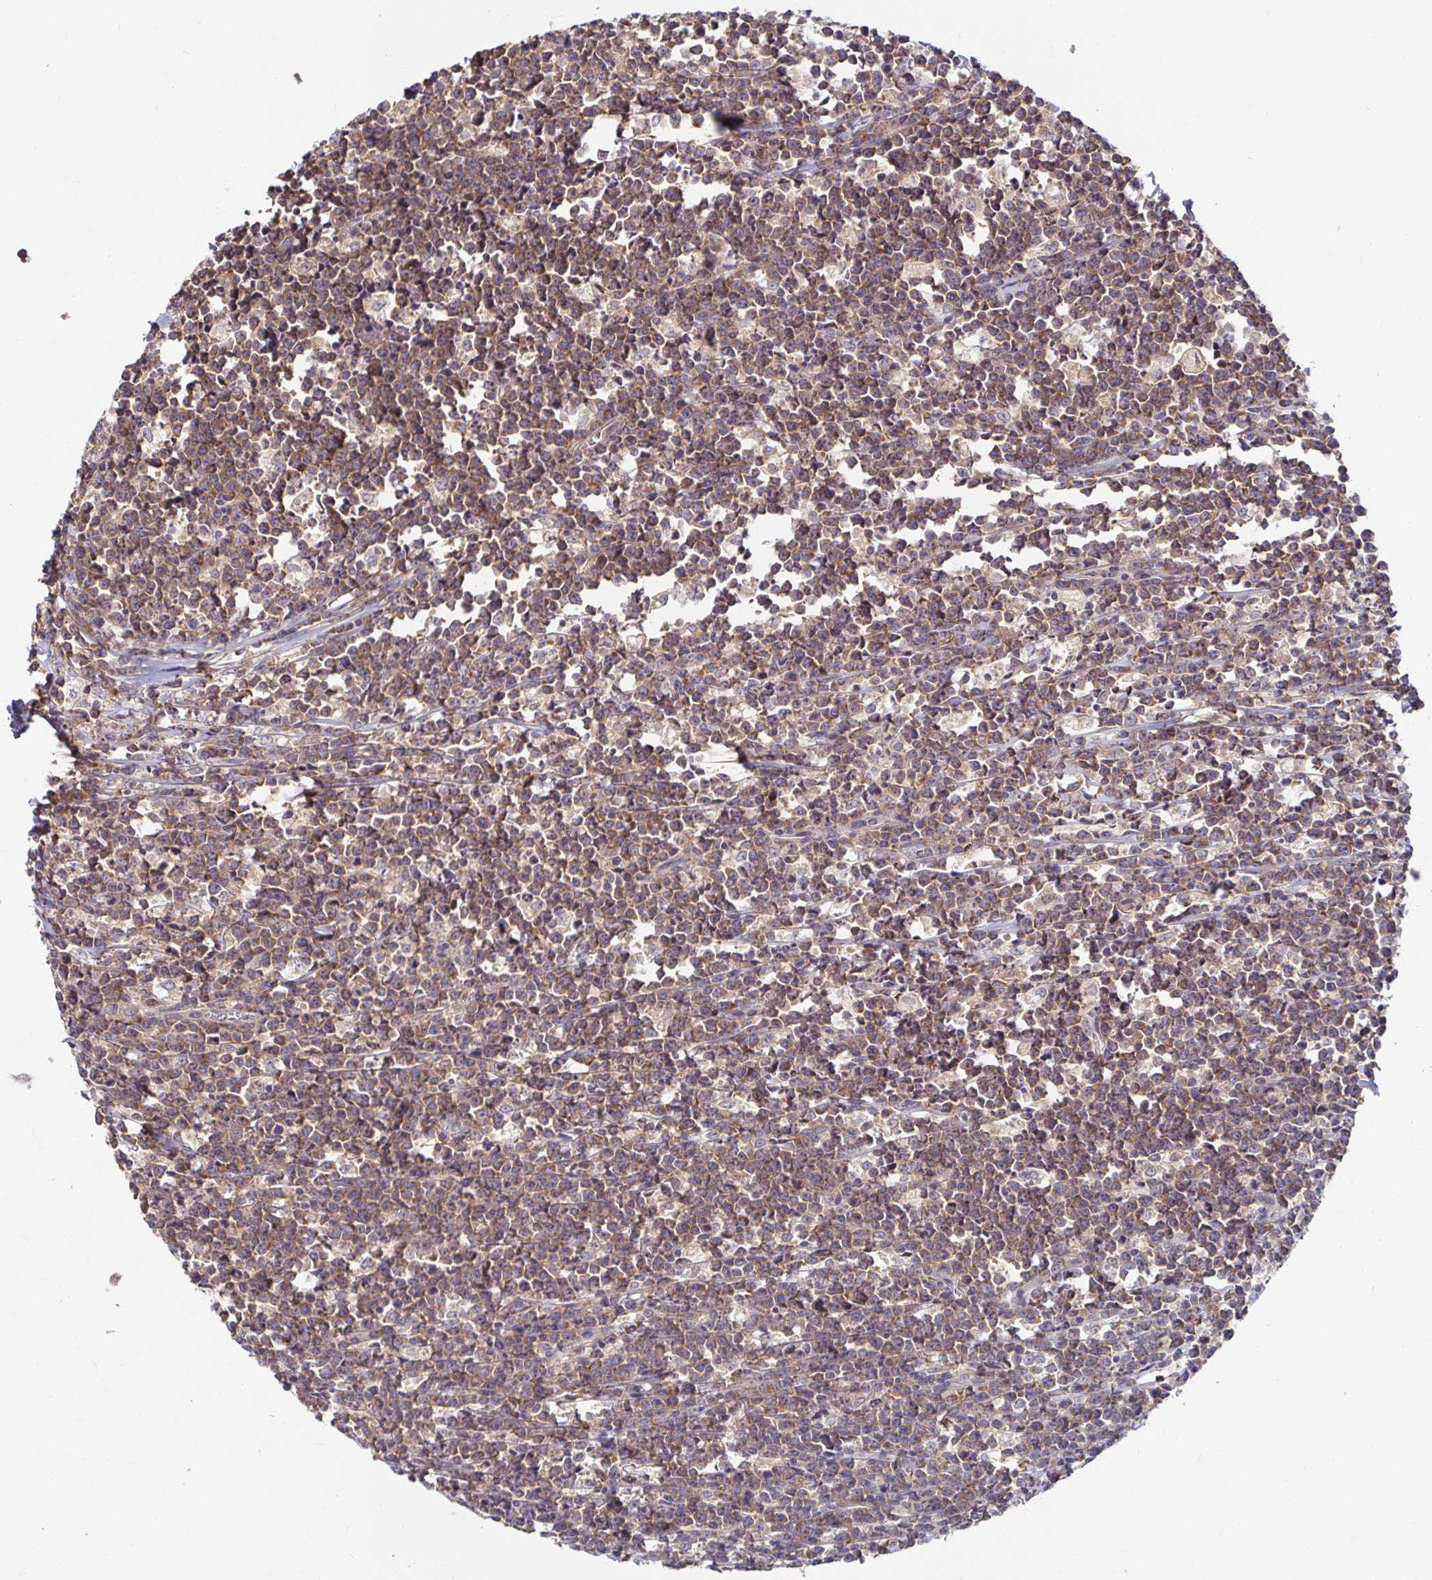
{"staining": {"intensity": "moderate", "quantity": ">75%", "location": "cytoplasmic/membranous"}, "tissue": "lymphoma", "cell_type": "Tumor cells", "image_type": "cancer", "snomed": [{"axis": "morphology", "description": "Malignant lymphoma, non-Hodgkin's type, High grade"}, {"axis": "topography", "description": "Small intestine"}], "caption": "This image reveals immunohistochemistry (IHC) staining of human lymphoma, with medium moderate cytoplasmic/membranous positivity in approximately >75% of tumor cells.", "gene": "LARP1", "patient": {"sex": "female", "age": 56}}